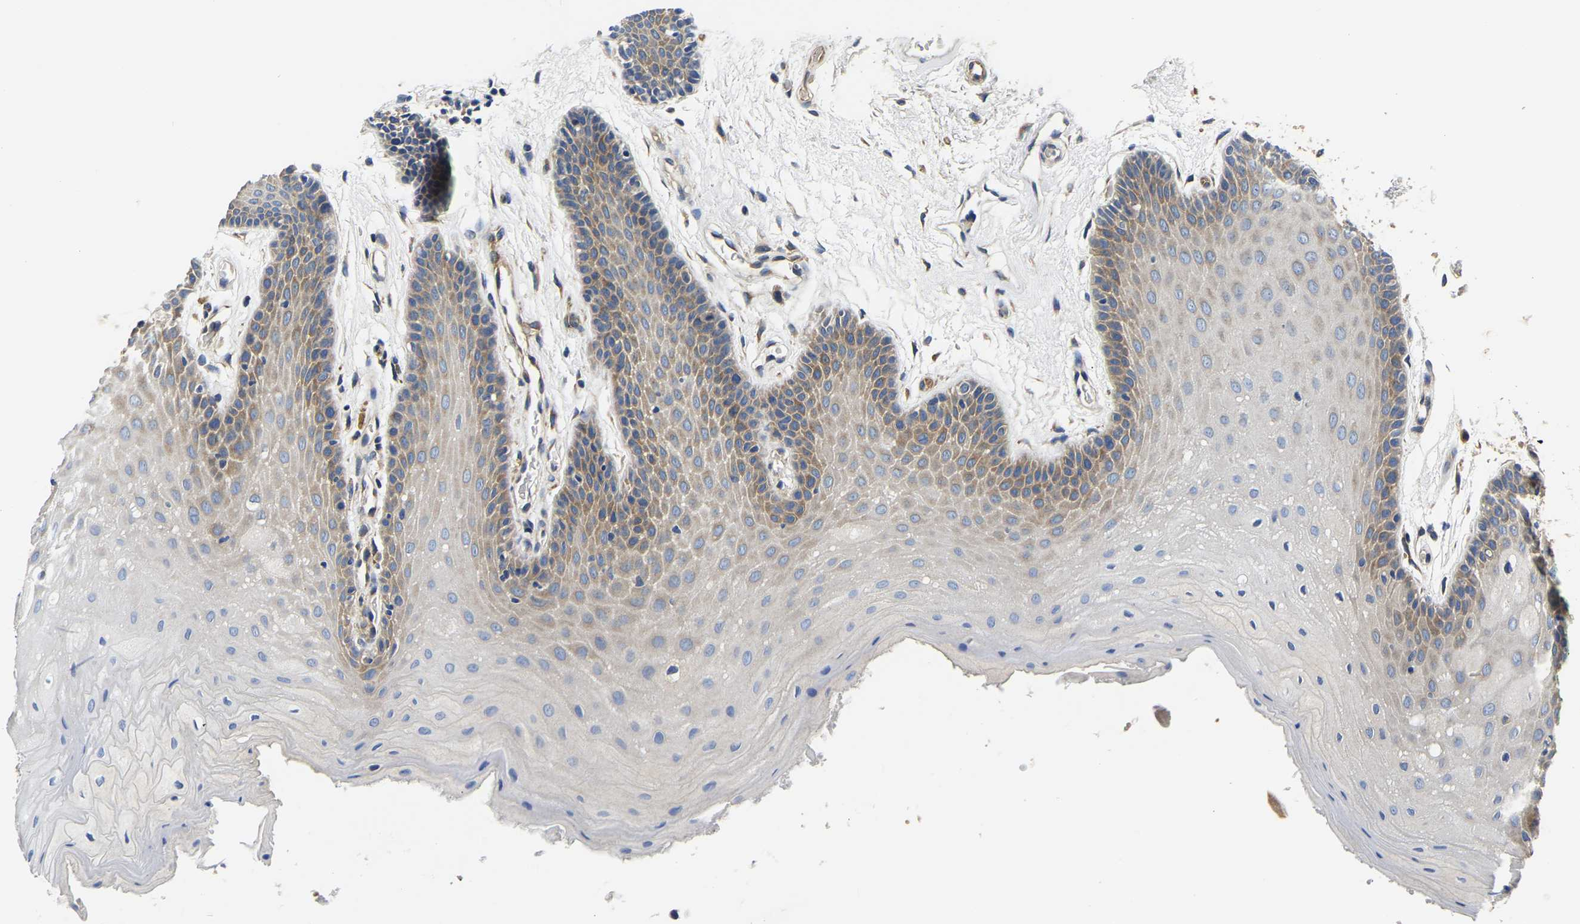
{"staining": {"intensity": "moderate", "quantity": "25%-75%", "location": "cytoplasmic/membranous"}, "tissue": "oral mucosa", "cell_type": "Squamous epithelial cells", "image_type": "normal", "snomed": [{"axis": "morphology", "description": "Normal tissue, NOS"}, {"axis": "morphology", "description": "Squamous cell carcinoma, NOS"}, {"axis": "topography", "description": "Oral tissue"}, {"axis": "topography", "description": "Head-Neck"}], "caption": "Immunohistochemistry of unremarkable oral mucosa displays medium levels of moderate cytoplasmic/membranous staining in about 25%-75% of squamous epithelial cells.", "gene": "CSDE1", "patient": {"sex": "male", "age": 71}}